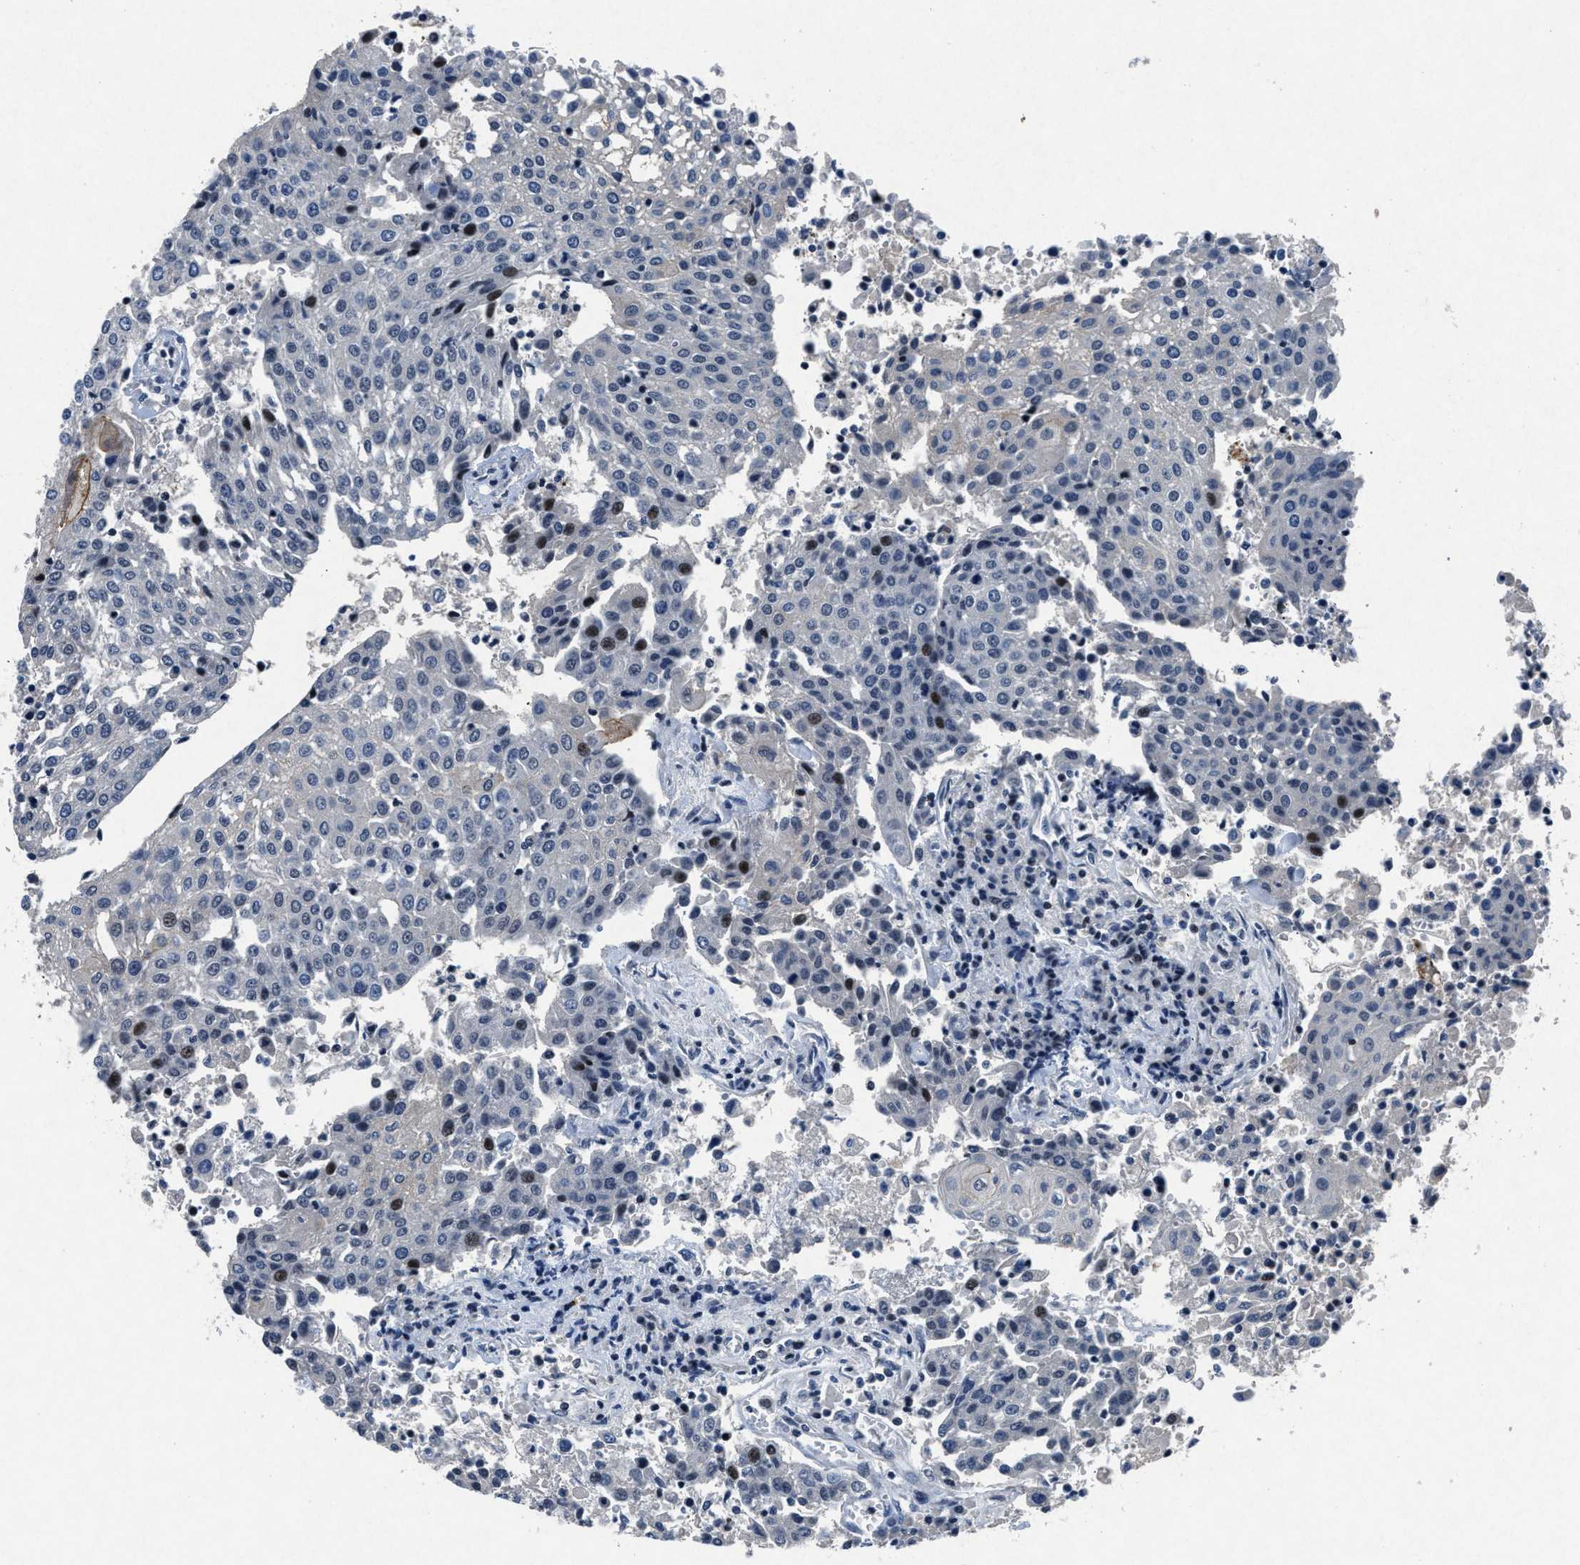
{"staining": {"intensity": "negative", "quantity": "none", "location": "none"}, "tissue": "urothelial cancer", "cell_type": "Tumor cells", "image_type": "cancer", "snomed": [{"axis": "morphology", "description": "Urothelial carcinoma, High grade"}, {"axis": "topography", "description": "Urinary bladder"}], "caption": "This is a photomicrograph of IHC staining of urothelial carcinoma (high-grade), which shows no expression in tumor cells.", "gene": "PHLDA1", "patient": {"sex": "female", "age": 85}}